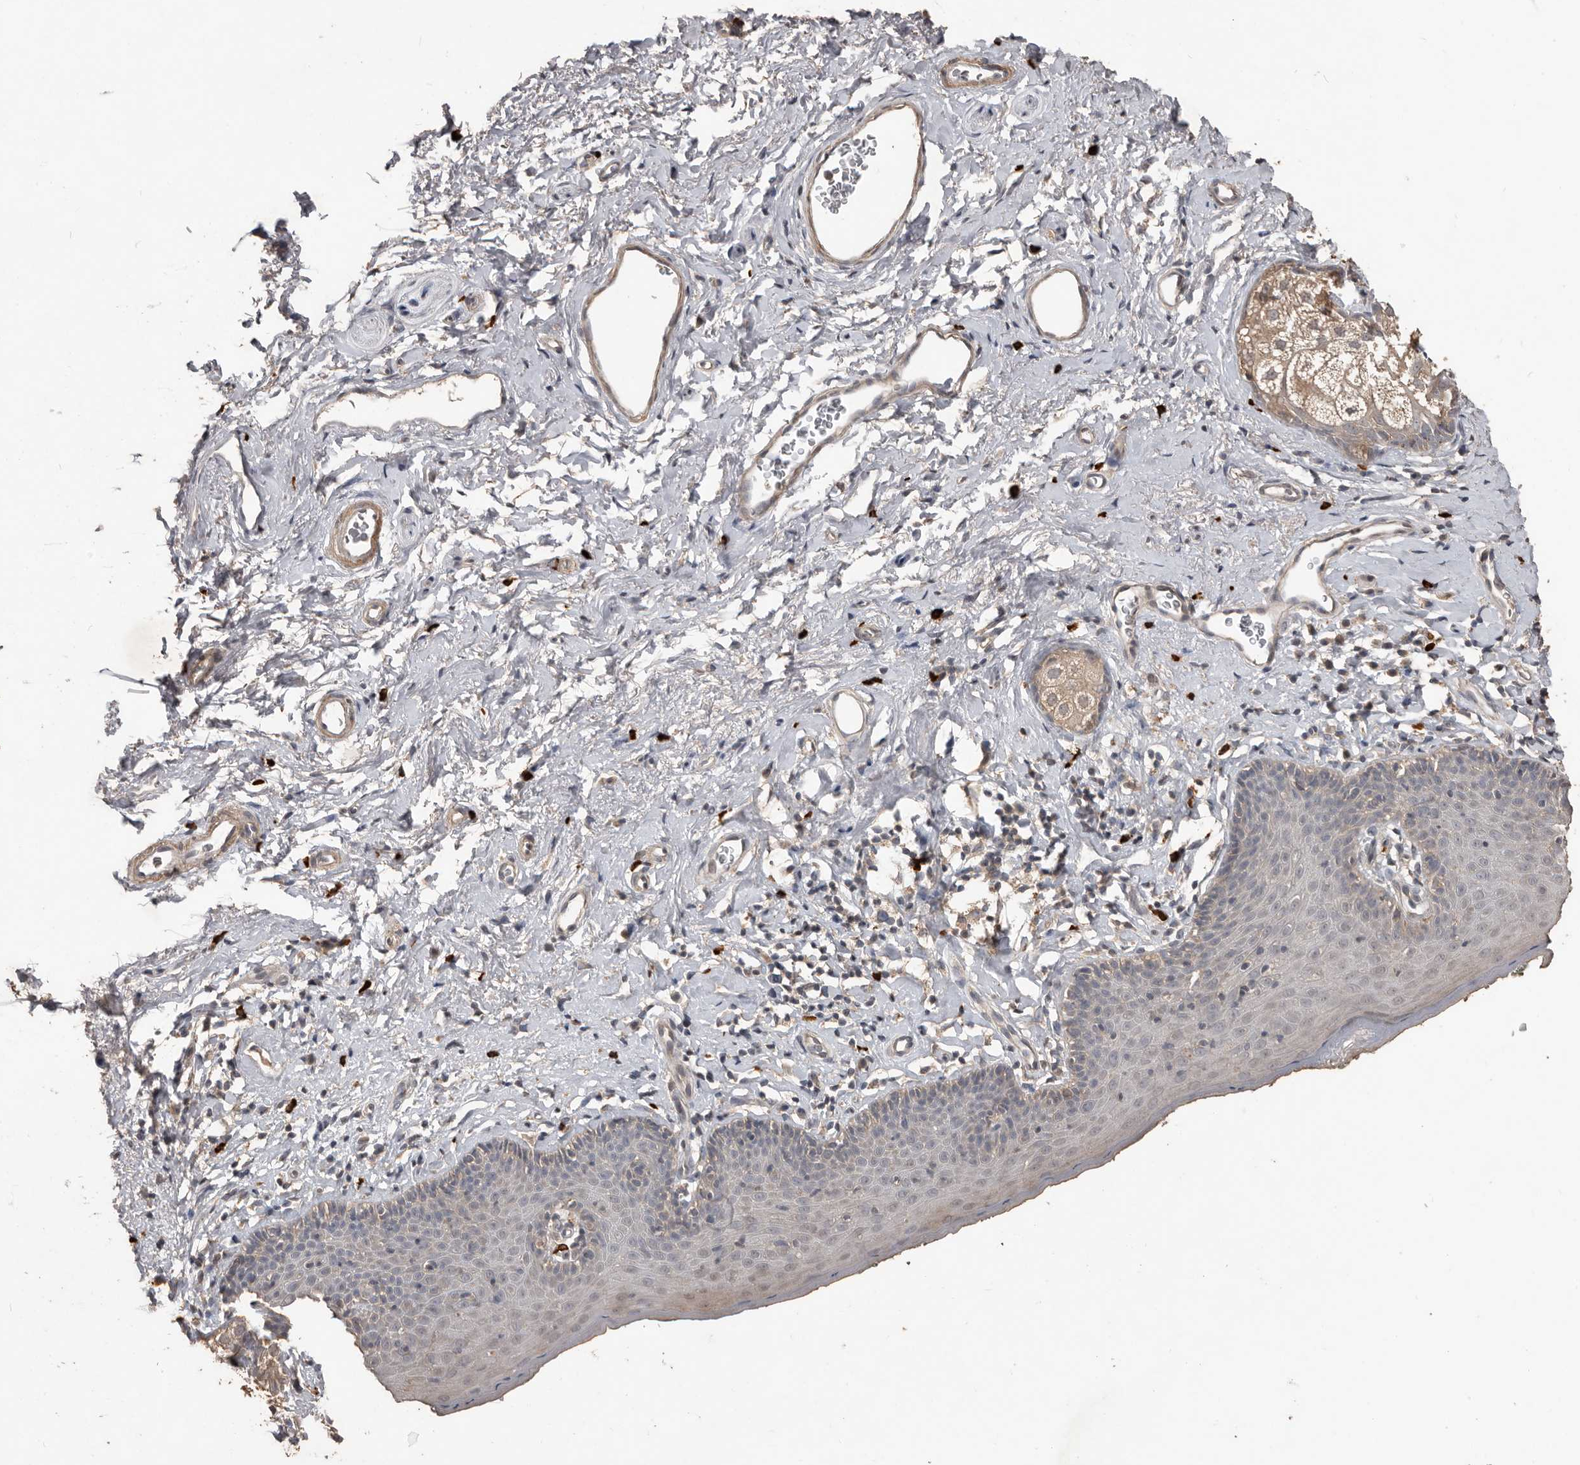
{"staining": {"intensity": "moderate", "quantity": "<25%", "location": "cytoplasmic/membranous"}, "tissue": "skin", "cell_type": "Epidermal cells", "image_type": "normal", "snomed": [{"axis": "morphology", "description": "Normal tissue, NOS"}, {"axis": "topography", "description": "Vulva"}], "caption": "IHC of normal skin reveals low levels of moderate cytoplasmic/membranous expression in about <25% of epidermal cells.", "gene": "BAMBI", "patient": {"sex": "female", "age": 66}}